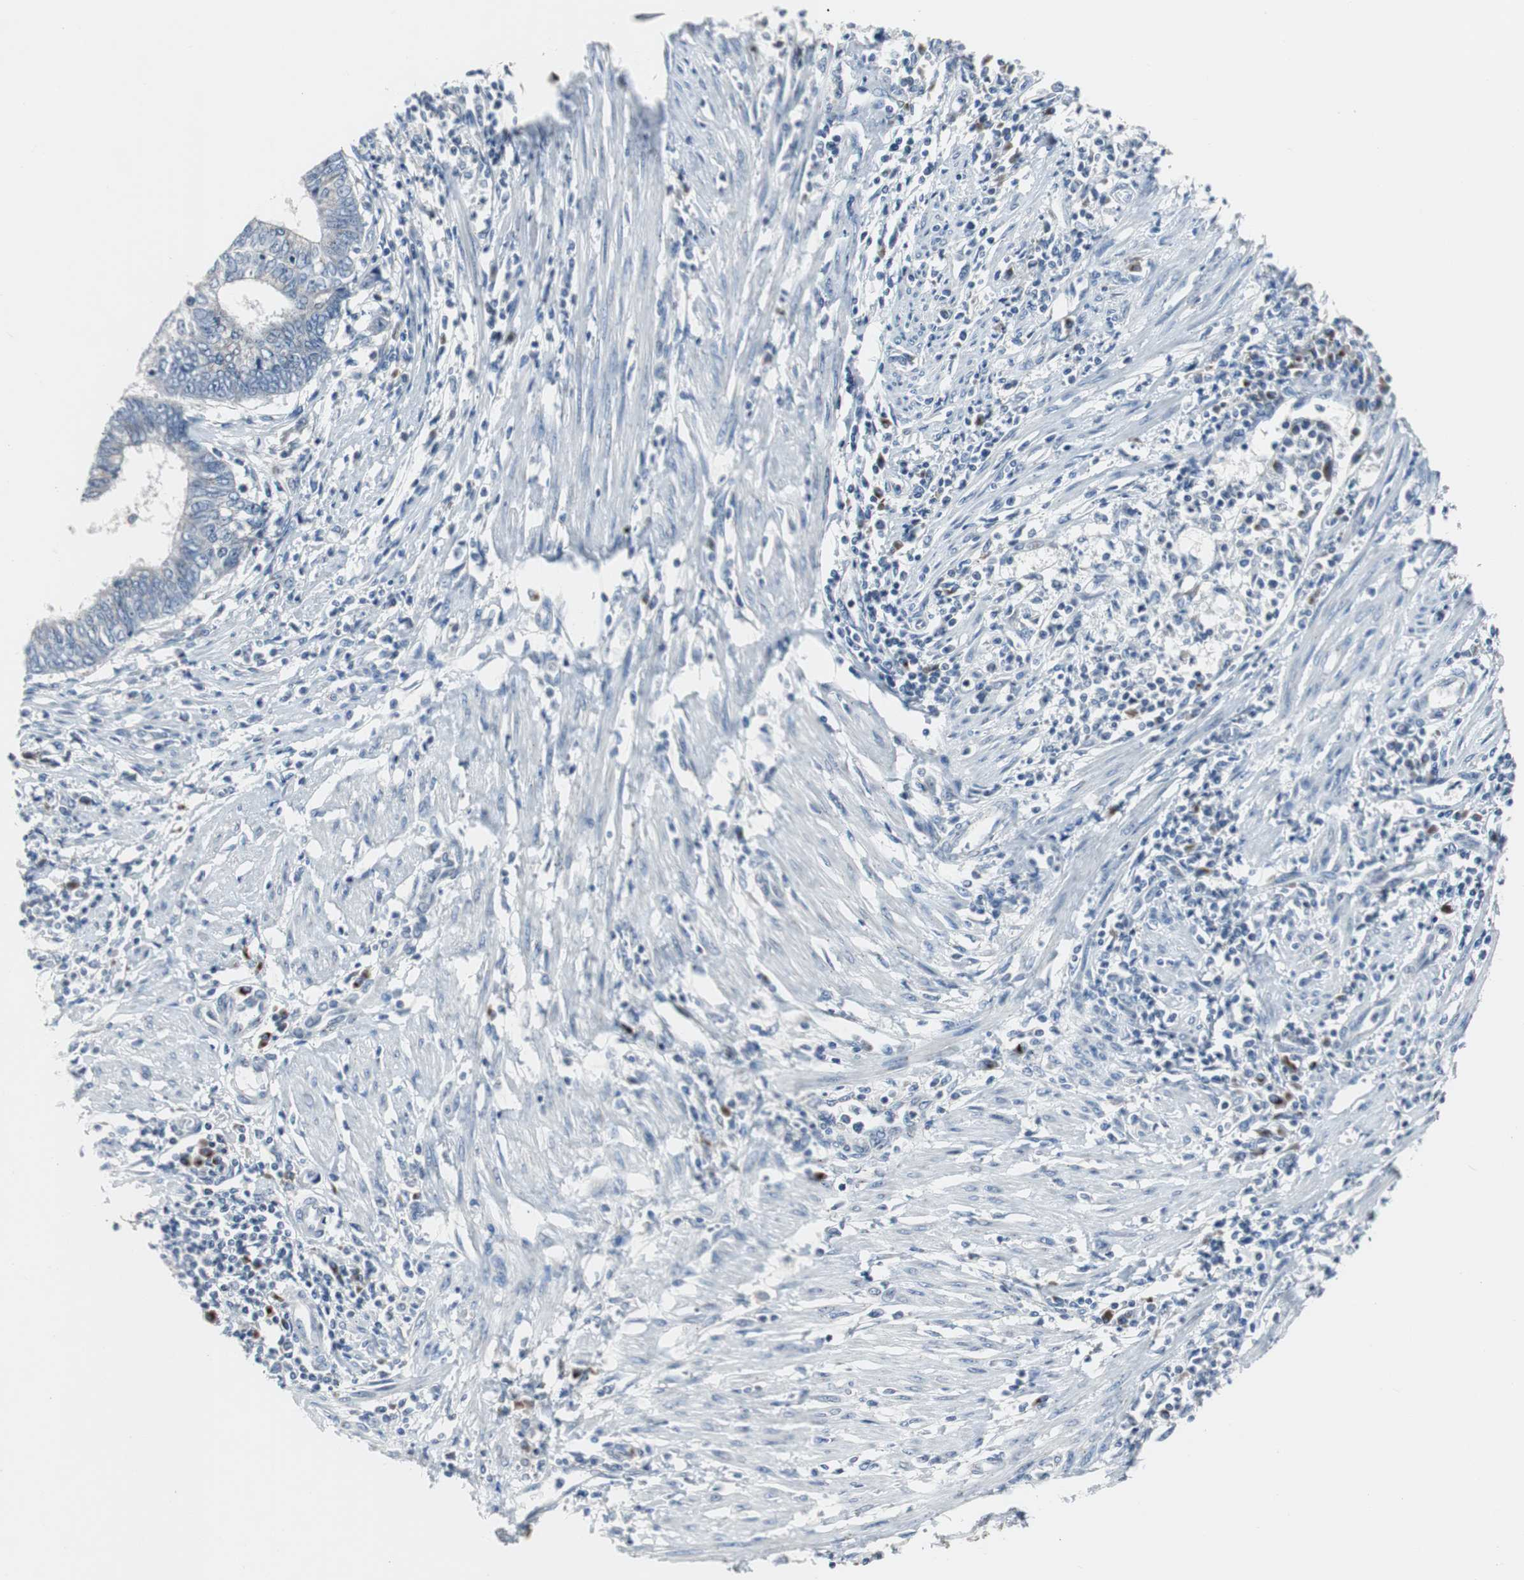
{"staining": {"intensity": "negative", "quantity": "none", "location": "none"}, "tissue": "endometrial cancer", "cell_type": "Tumor cells", "image_type": "cancer", "snomed": [{"axis": "morphology", "description": "Adenocarcinoma, NOS"}, {"axis": "topography", "description": "Uterus"}, {"axis": "topography", "description": "Endometrium"}], "caption": "Tumor cells show no significant positivity in endometrial cancer (adenocarcinoma).", "gene": "SOX30", "patient": {"sex": "female", "age": 70}}